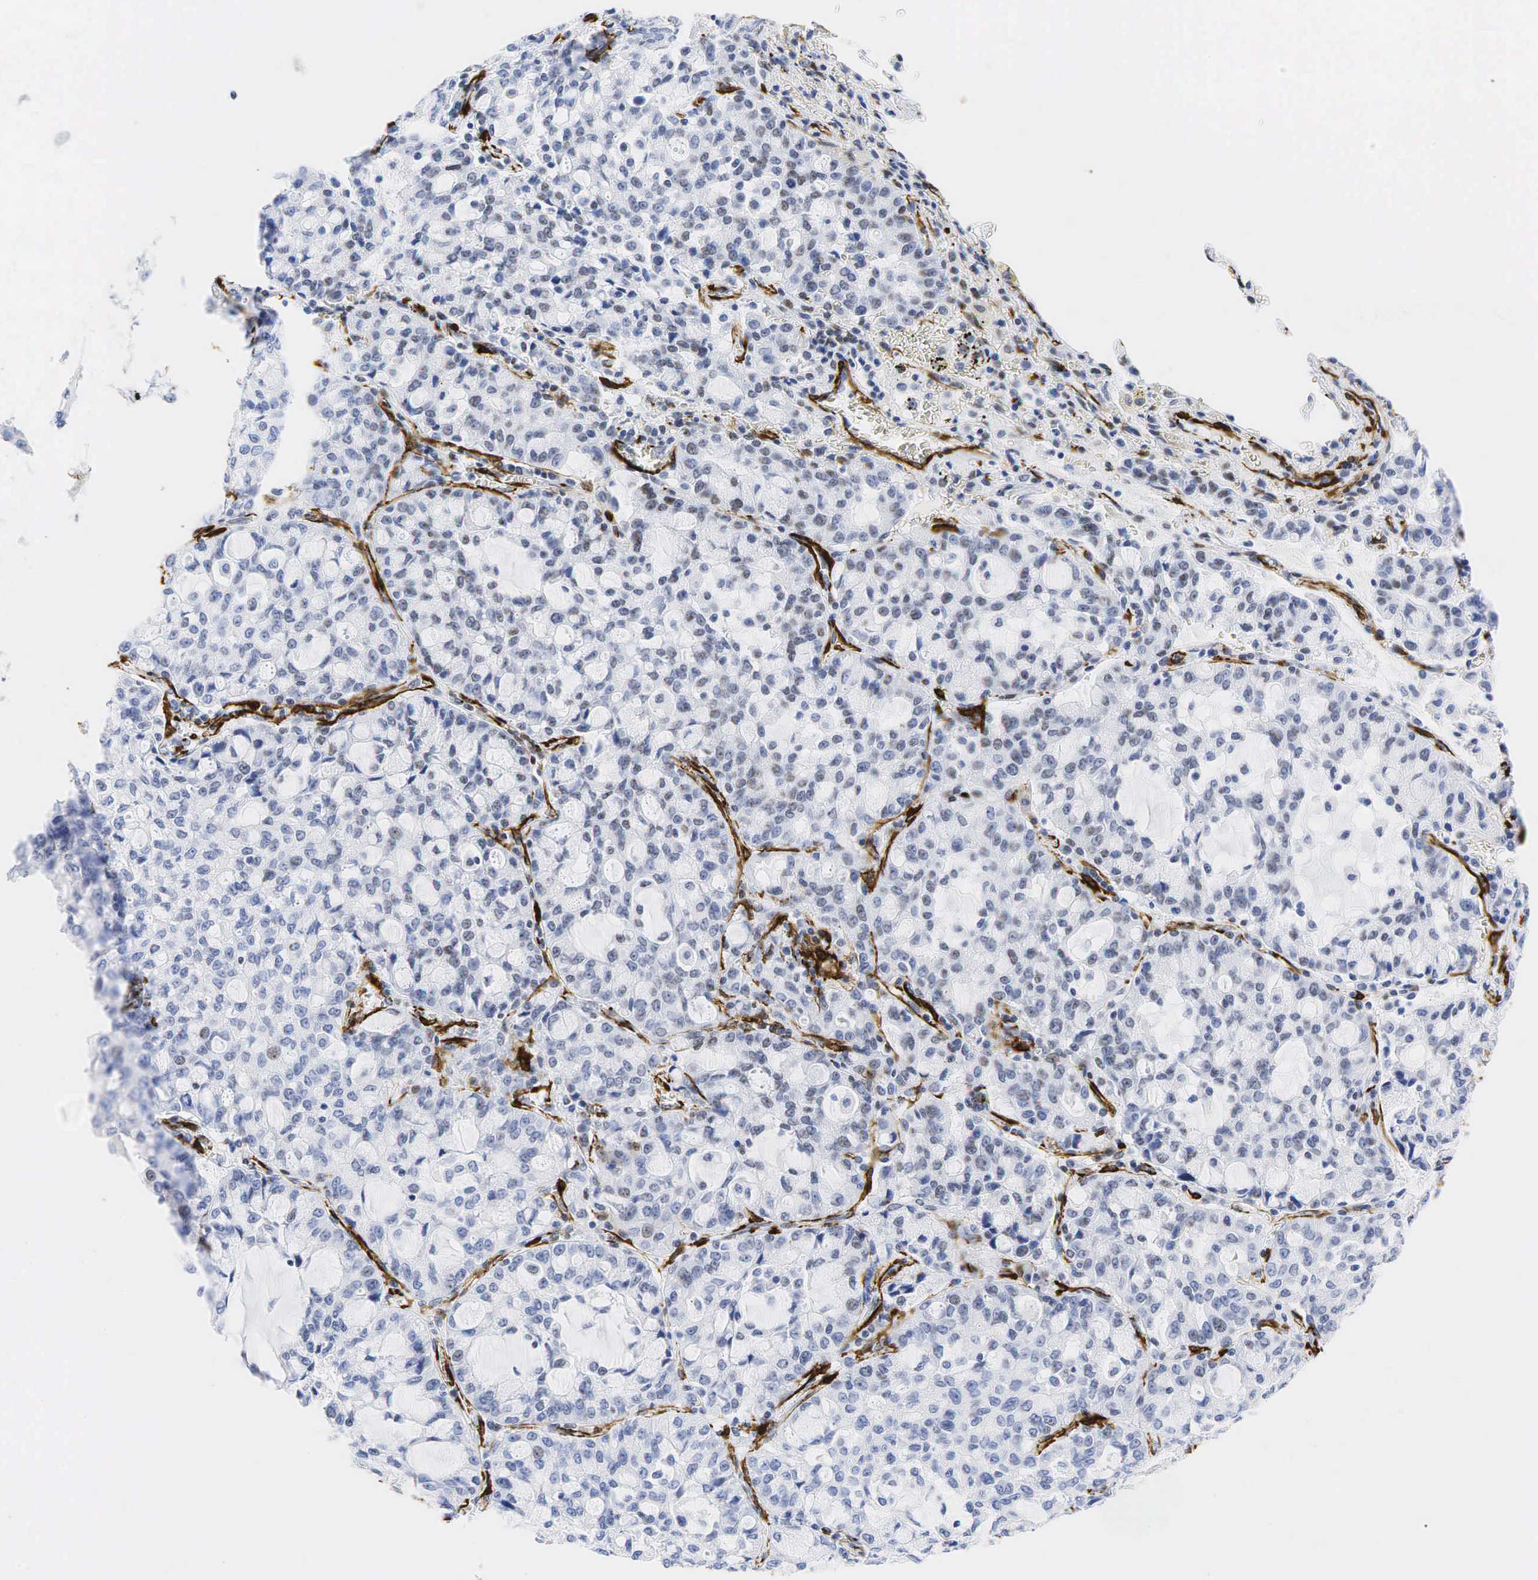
{"staining": {"intensity": "weak", "quantity": "<25%", "location": "nuclear"}, "tissue": "lung cancer", "cell_type": "Tumor cells", "image_type": "cancer", "snomed": [{"axis": "morphology", "description": "Adenocarcinoma, NOS"}, {"axis": "topography", "description": "Lung"}], "caption": "DAB (3,3'-diaminobenzidine) immunohistochemical staining of human lung cancer (adenocarcinoma) reveals no significant expression in tumor cells. (DAB immunohistochemistry (IHC) with hematoxylin counter stain).", "gene": "ACTA2", "patient": {"sex": "female", "age": 44}}